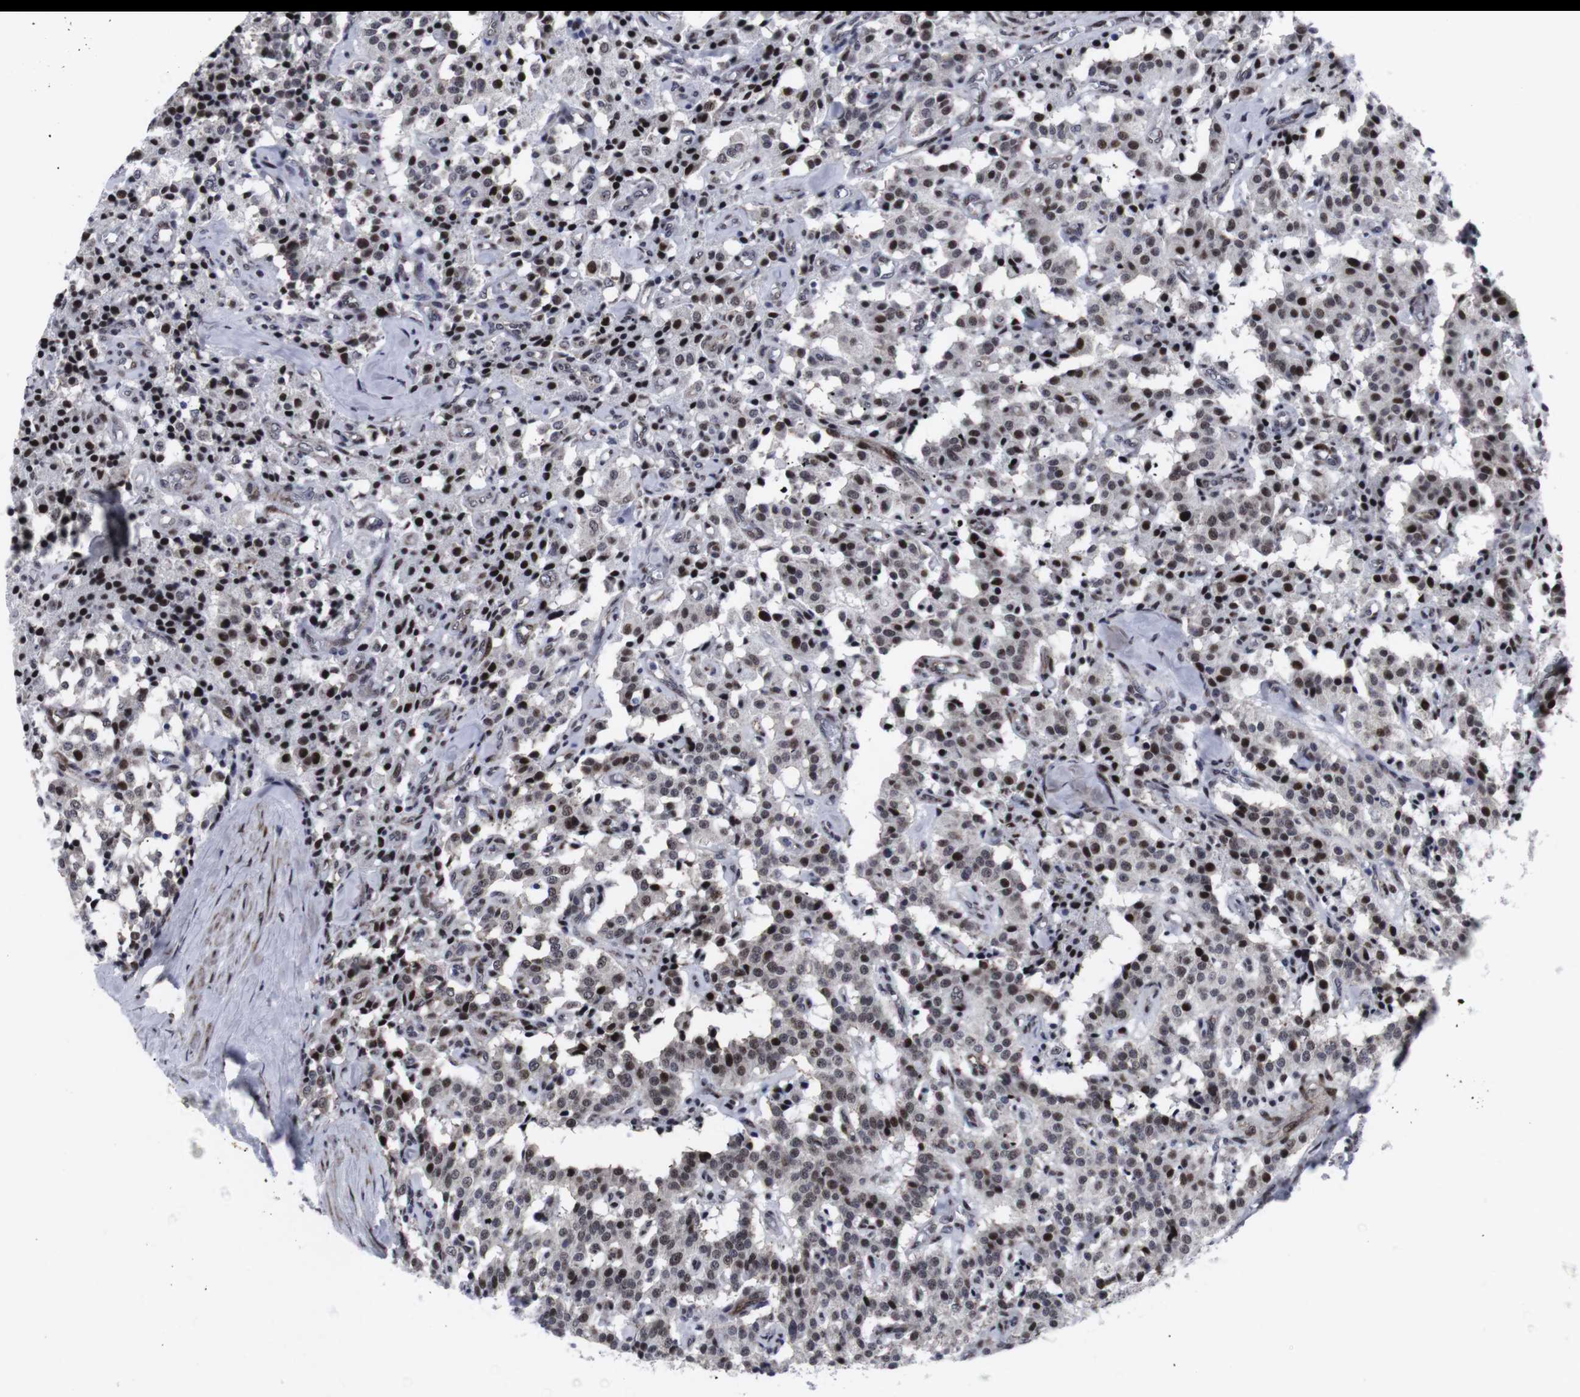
{"staining": {"intensity": "moderate", "quantity": ">75%", "location": "nuclear"}, "tissue": "carcinoid", "cell_type": "Tumor cells", "image_type": "cancer", "snomed": [{"axis": "morphology", "description": "Carcinoid, malignant, NOS"}, {"axis": "topography", "description": "Lung"}], "caption": "Immunohistochemistry (IHC) photomicrograph of human malignant carcinoid stained for a protein (brown), which demonstrates medium levels of moderate nuclear positivity in approximately >75% of tumor cells.", "gene": "MLH1", "patient": {"sex": "male", "age": 30}}